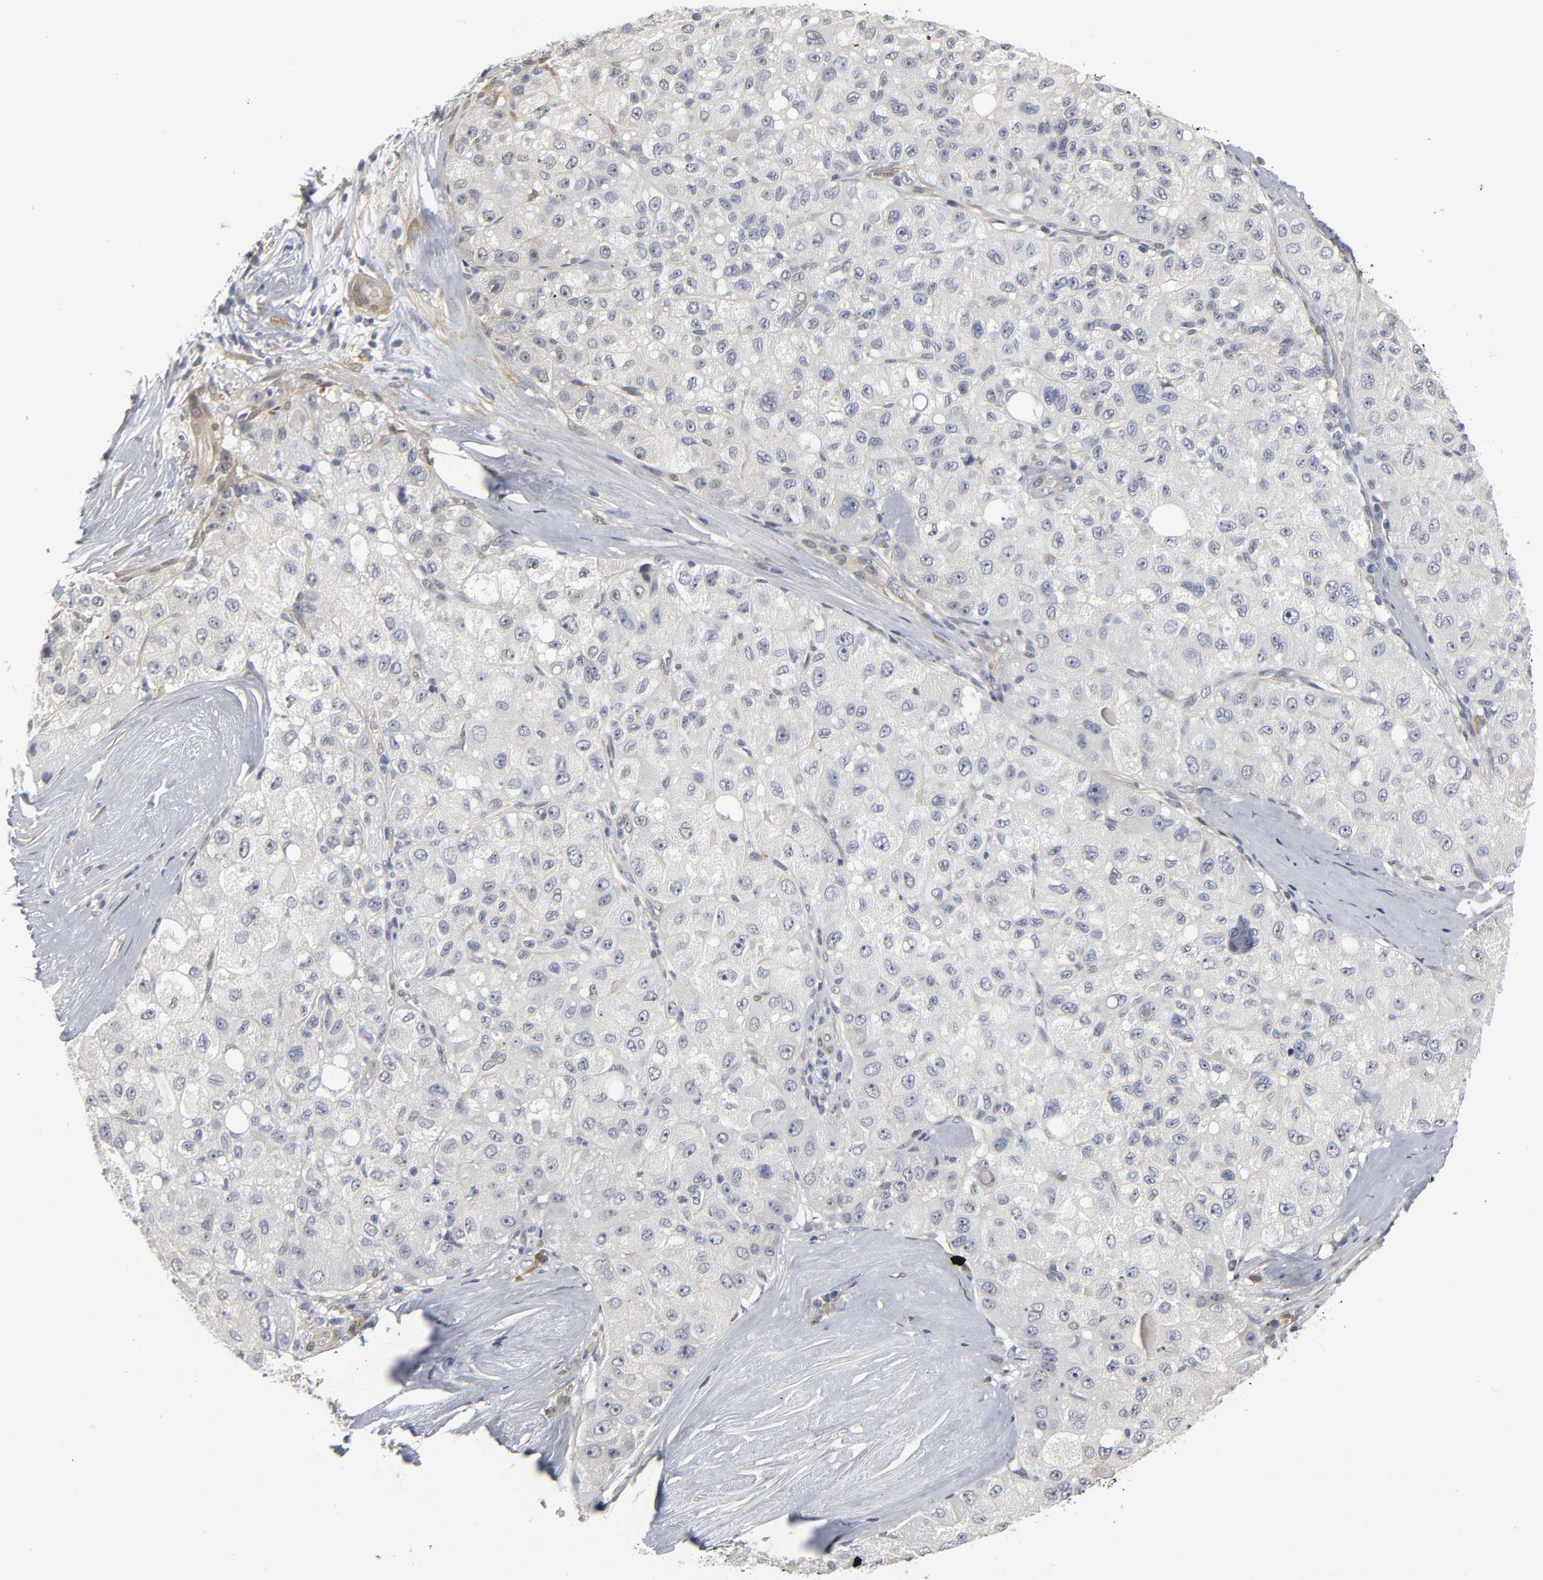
{"staining": {"intensity": "negative", "quantity": "none", "location": "none"}, "tissue": "liver cancer", "cell_type": "Tumor cells", "image_type": "cancer", "snomed": [{"axis": "morphology", "description": "Carcinoma, Hepatocellular, NOS"}, {"axis": "topography", "description": "Liver"}], "caption": "Tumor cells show no significant protein positivity in liver cancer (hepatocellular carcinoma).", "gene": "PDLIM3", "patient": {"sex": "male", "age": 80}}